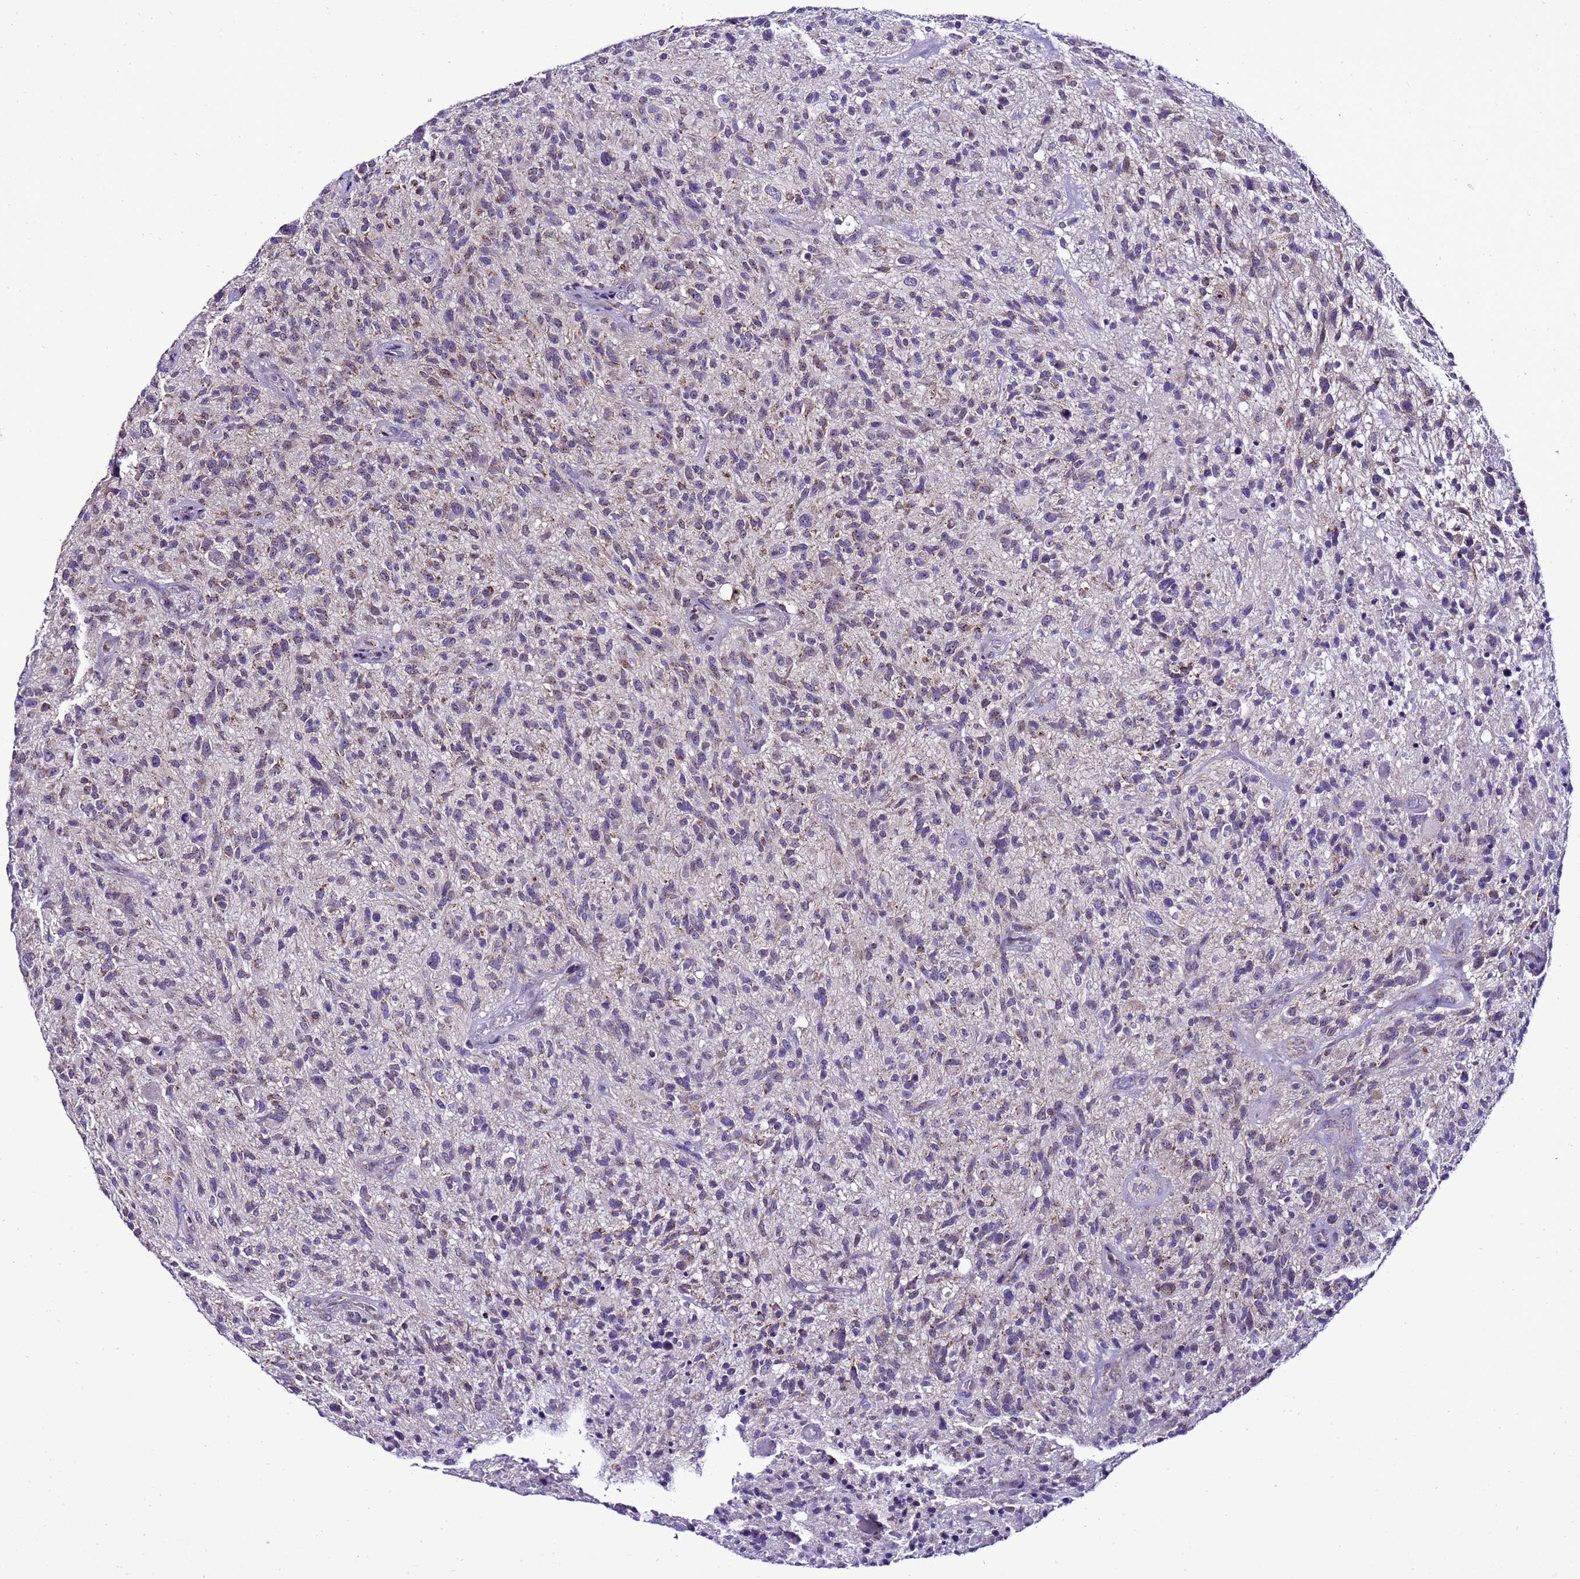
{"staining": {"intensity": "weak", "quantity": "<25%", "location": "cytoplasmic/membranous"}, "tissue": "glioma", "cell_type": "Tumor cells", "image_type": "cancer", "snomed": [{"axis": "morphology", "description": "Glioma, malignant, High grade"}, {"axis": "topography", "description": "Brain"}], "caption": "Tumor cells show no significant protein staining in high-grade glioma (malignant).", "gene": "DPH6", "patient": {"sex": "male", "age": 47}}